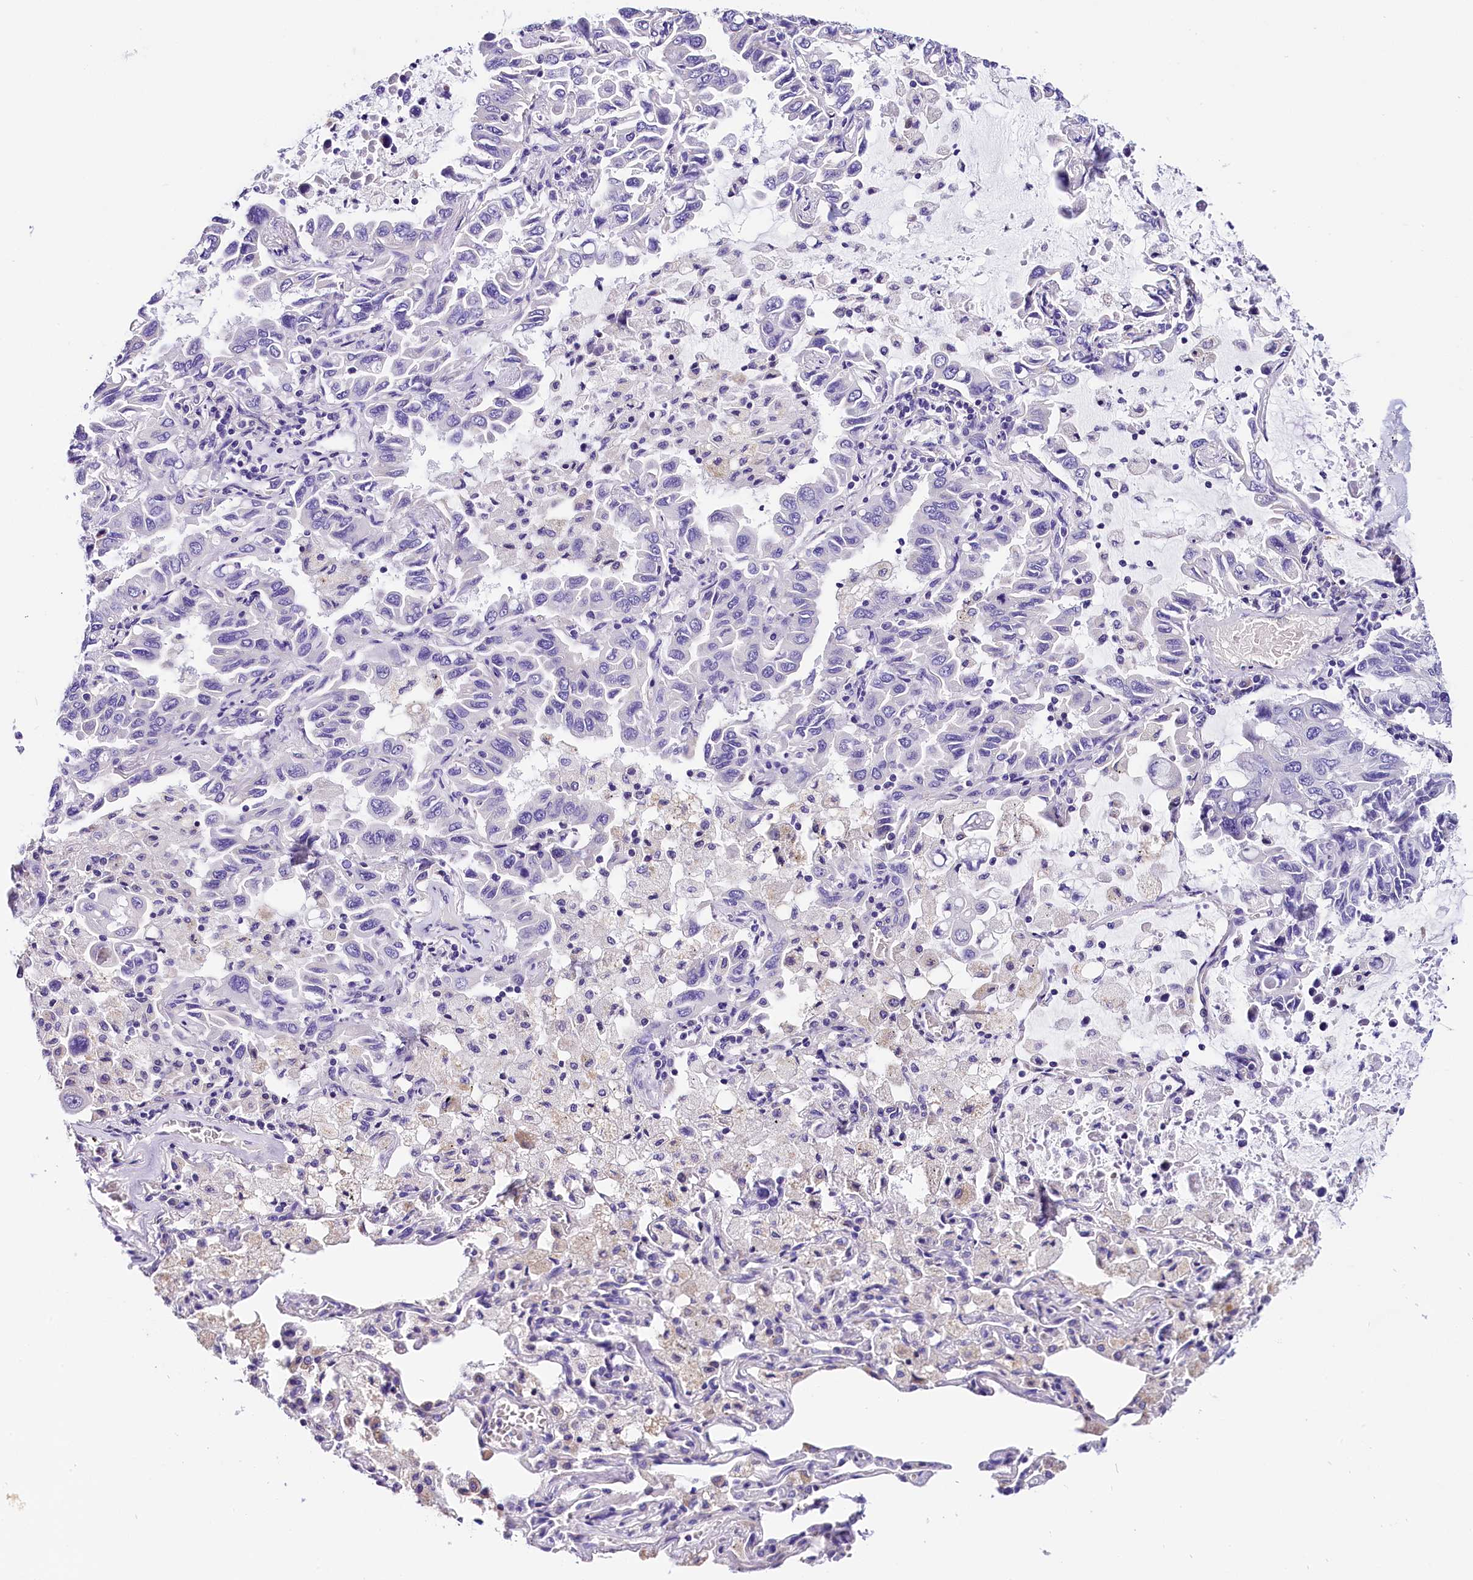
{"staining": {"intensity": "negative", "quantity": "none", "location": "none"}, "tissue": "lung cancer", "cell_type": "Tumor cells", "image_type": "cancer", "snomed": [{"axis": "morphology", "description": "Adenocarcinoma, NOS"}, {"axis": "topography", "description": "Lung"}], "caption": "Immunohistochemistry photomicrograph of lung cancer stained for a protein (brown), which shows no staining in tumor cells.", "gene": "ACAA2", "patient": {"sex": "male", "age": 64}}